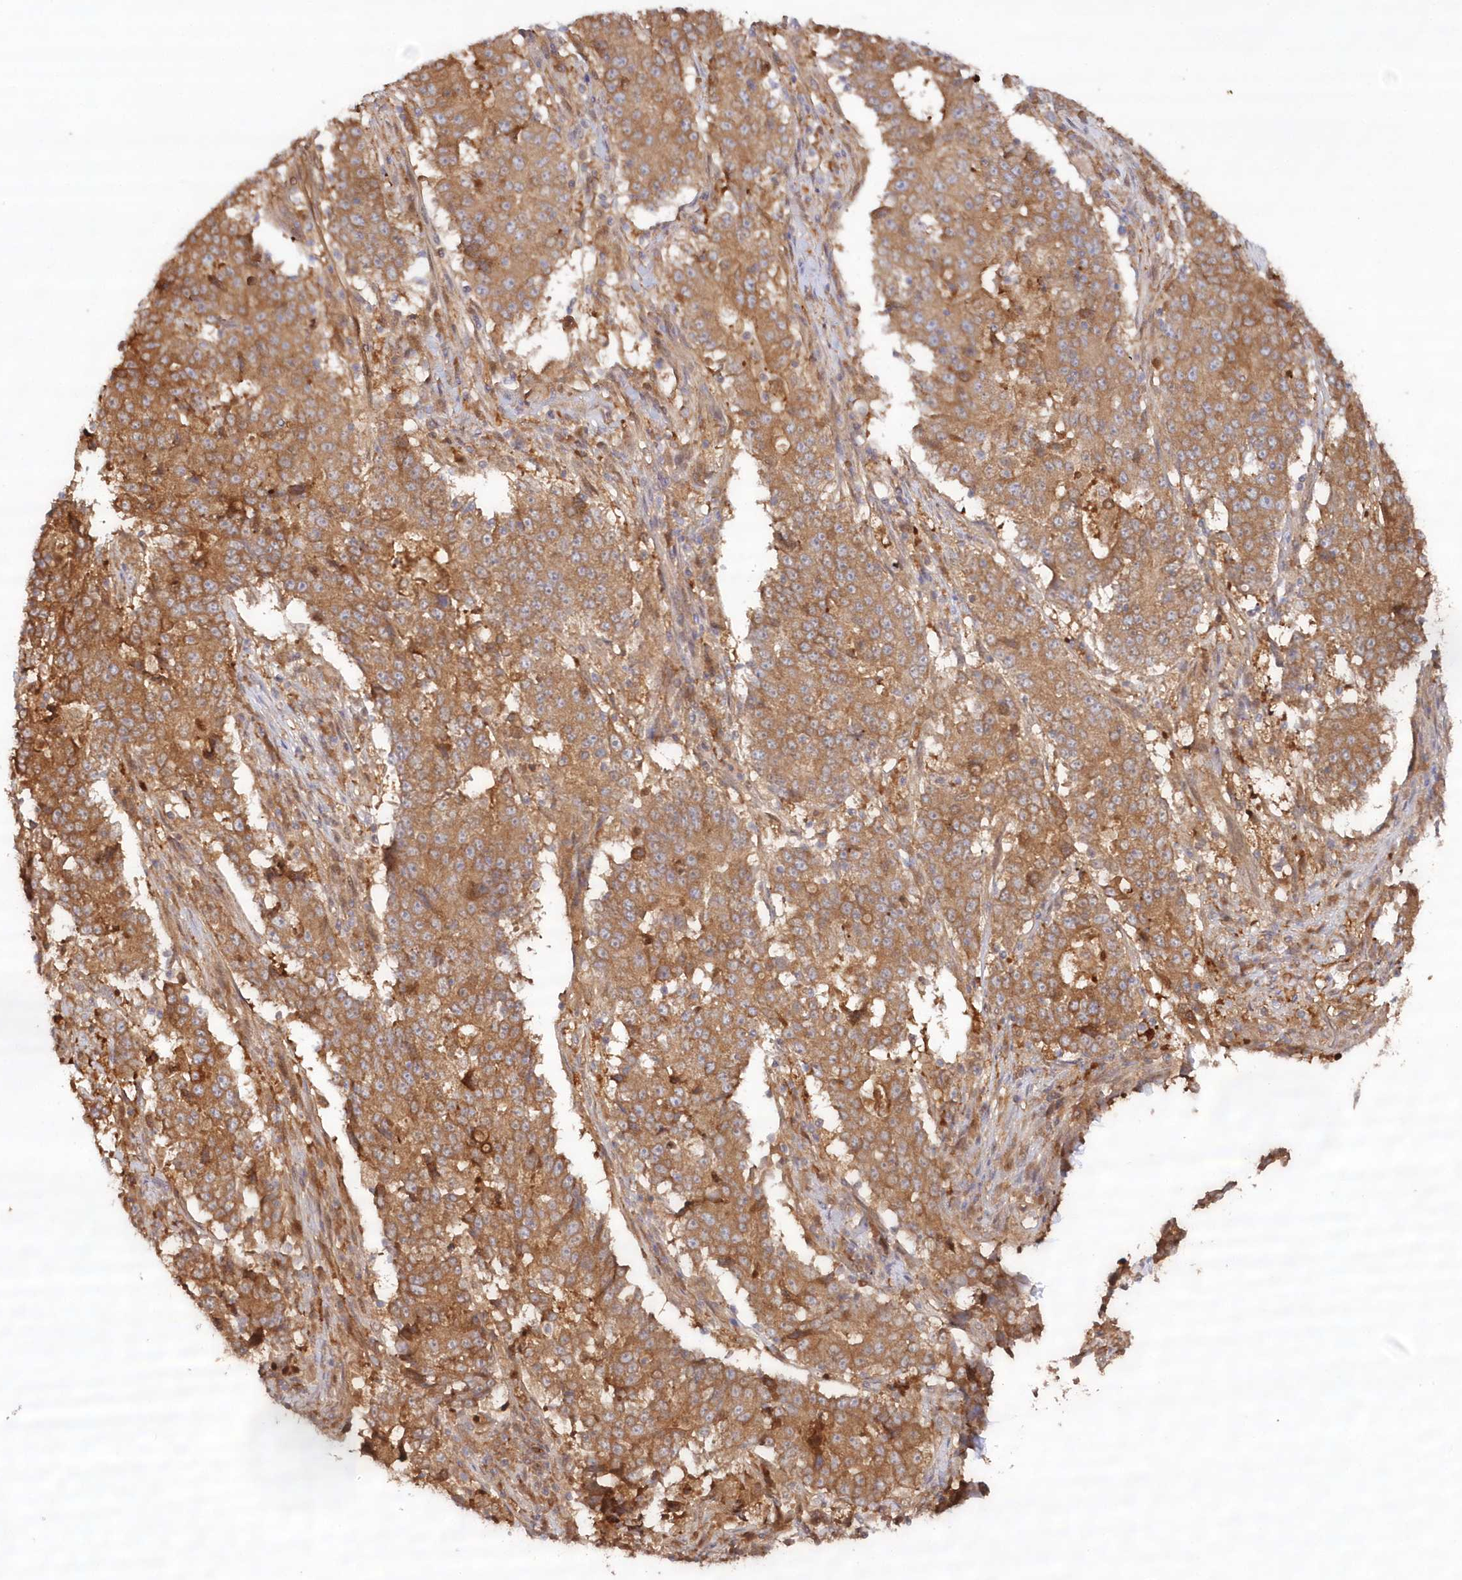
{"staining": {"intensity": "moderate", "quantity": ">75%", "location": "cytoplasmic/membranous"}, "tissue": "stomach cancer", "cell_type": "Tumor cells", "image_type": "cancer", "snomed": [{"axis": "morphology", "description": "Adenocarcinoma, NOS"}, {"axis": "topography", "description": "Stomach"}], "caption": "Immunohistochemical staining of stomach cancer demonstrates moderate cytoplasmic/membranous protein positivity in approximately >75% of tumor cells. The staining was performed using DAB, with brown indicating positive protein expression. Nuclei are stained blue with hematoxylin.", "gene": "GBE1", "patient": {"sex": "male", "age": 59}}